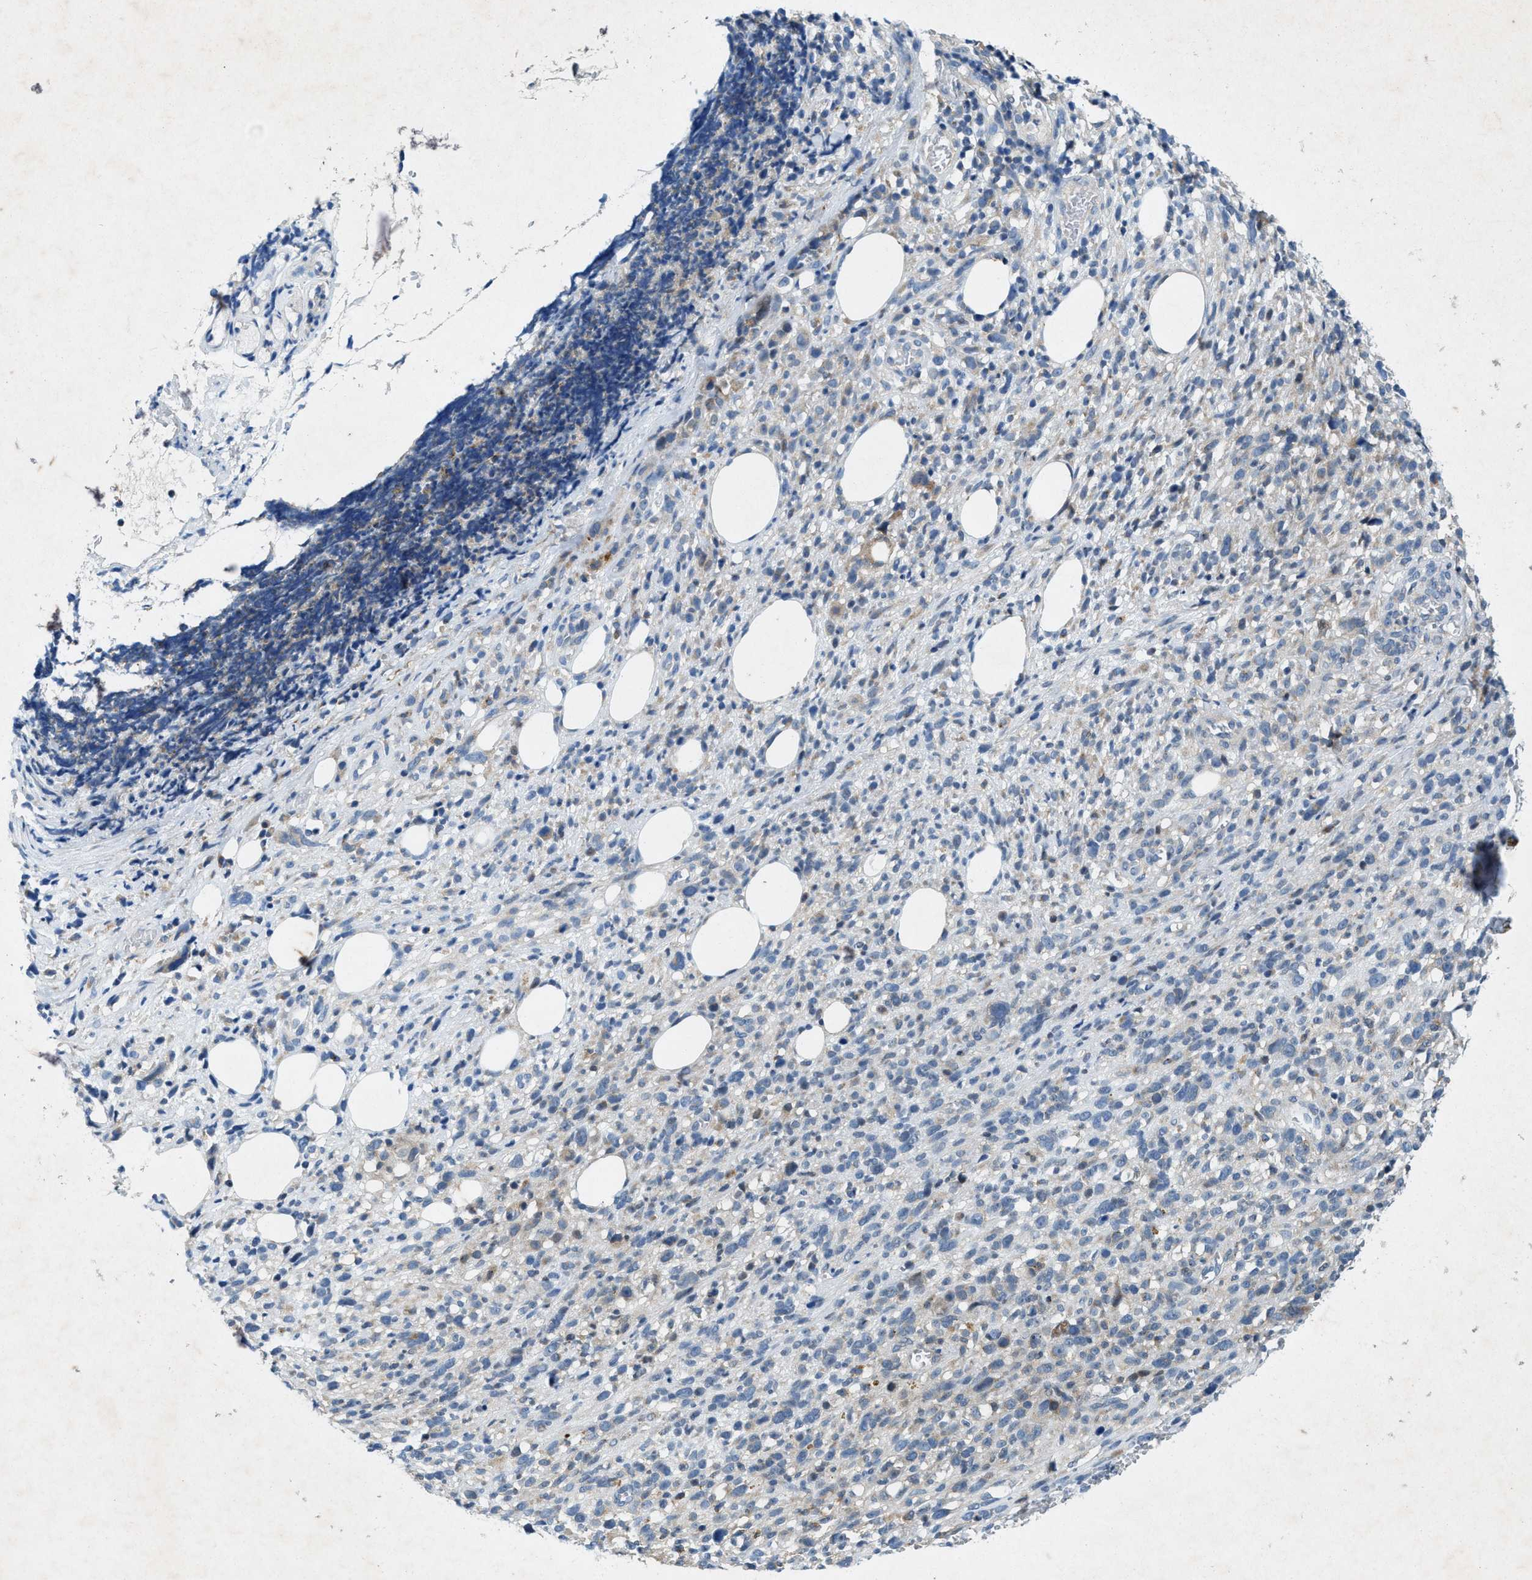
{"staining": {"intensity": "negative", "quantity": "none", "location": "none"}, "tissue": "melanoma", "cell_type": "Tumor cells", "image_type": "cancer", "snomed": [{"axis": "morphology", "description": "Malignant melanoma, NOS"}, {"axis": "topography", "description": "Skin"}], "caption": "Tumor cells show no significant staining in malignant melanoma.", "gene": "URGCP", "patient": {"sex": "female", "age": 55}}